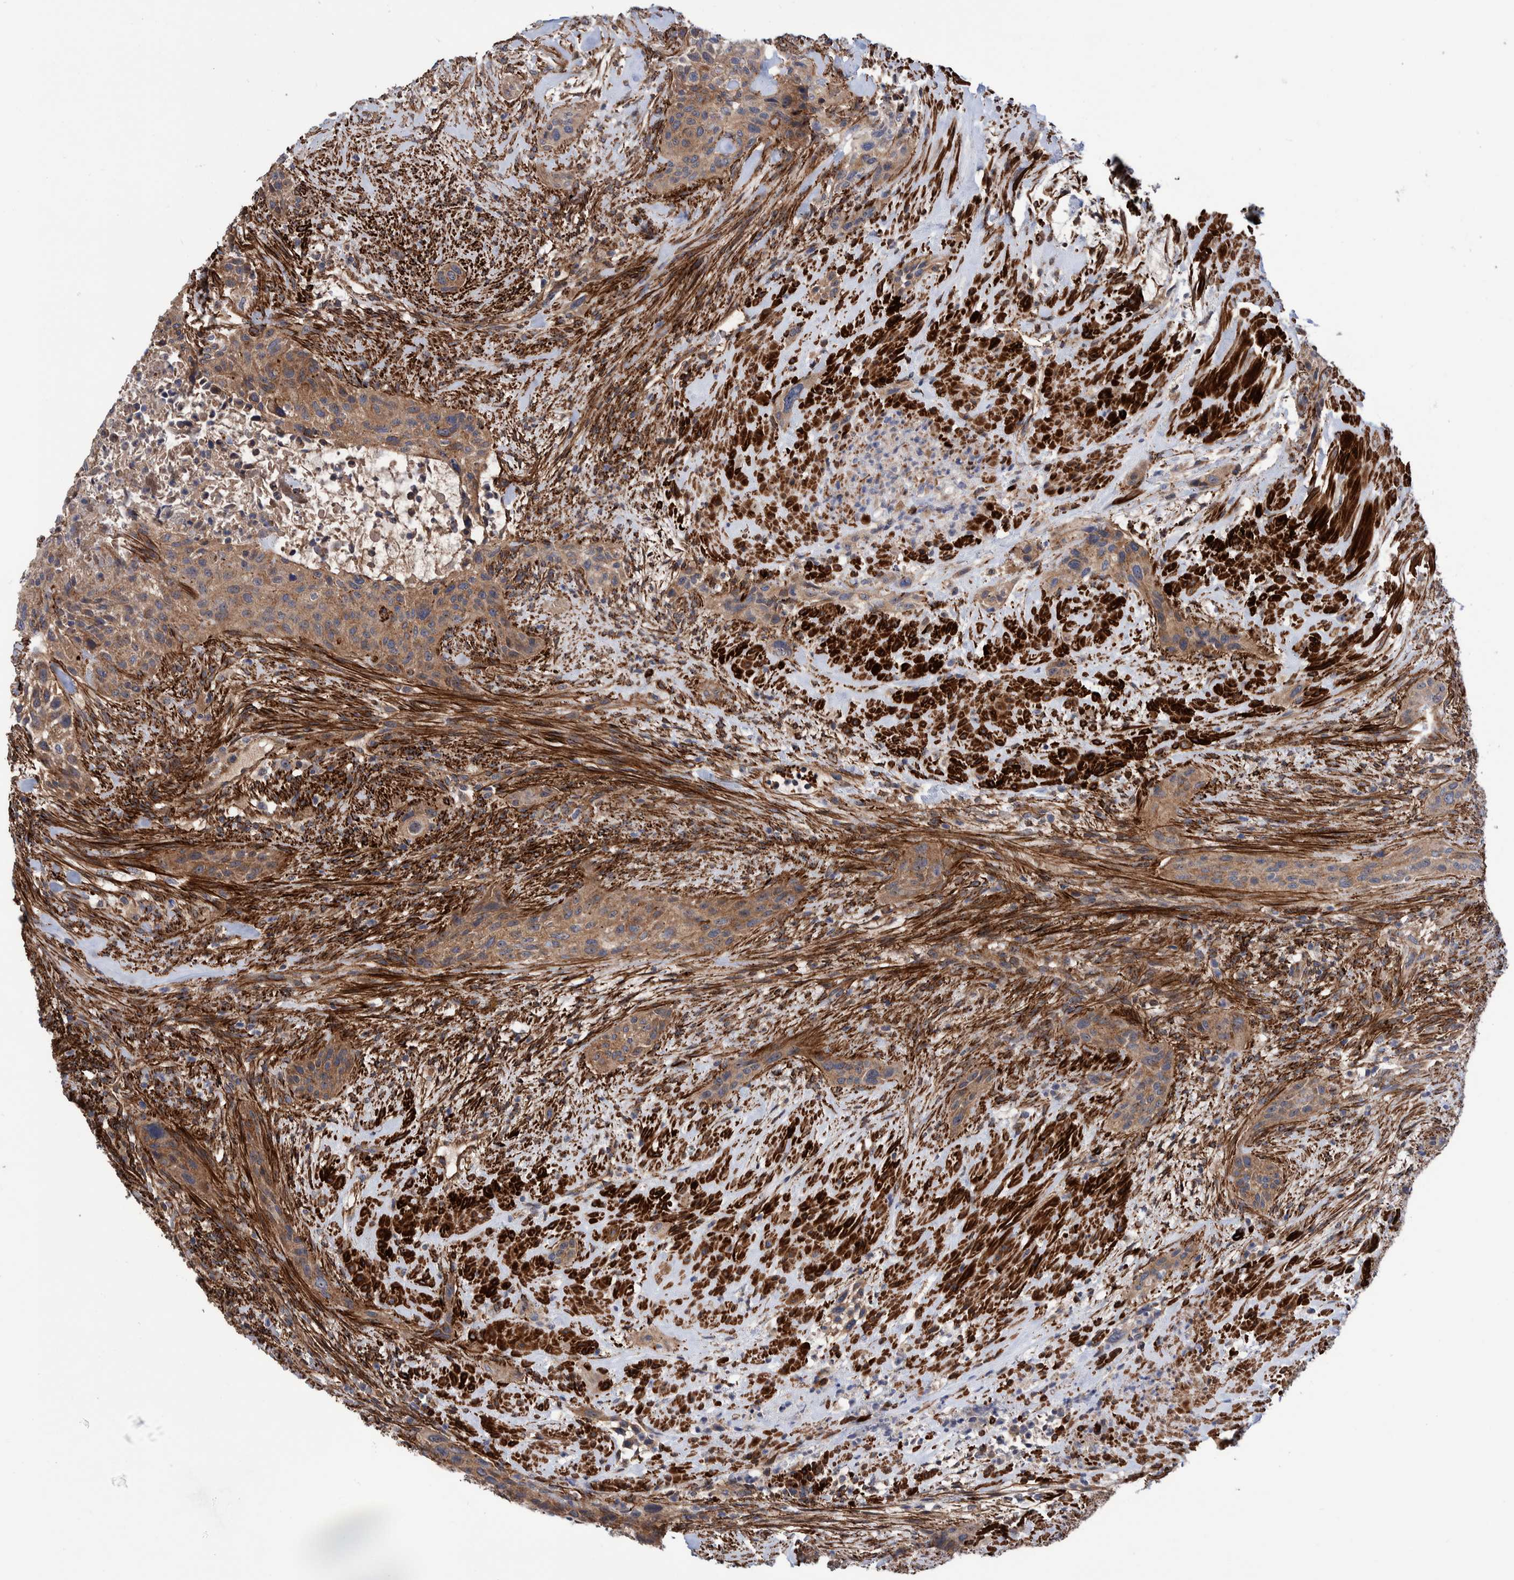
{"staining": {"intensity": "moderate", "quantity": ">75%", "location": "cytoplasmic/membranous"}, "tissue": "urothelial cancer", "cell_type": "Tumor cells", "image_type": "cancer", "snomed": [{"axis": "morphology", "description": "Urothelial carcinoma, High grade"}, {"axis": "topography", "description": "Urinary bladder"}], "caption": "Immunohistochemical staining of human urothelial cancer displays medium levels of moderate cytoplasmic/membranous staining in approximately >75% of tumor cells. (DAB IHC with brightfield microscopy, high magnification).", "gene": "SLC25A10", "patient": {"sex": "male", "age": 35}}